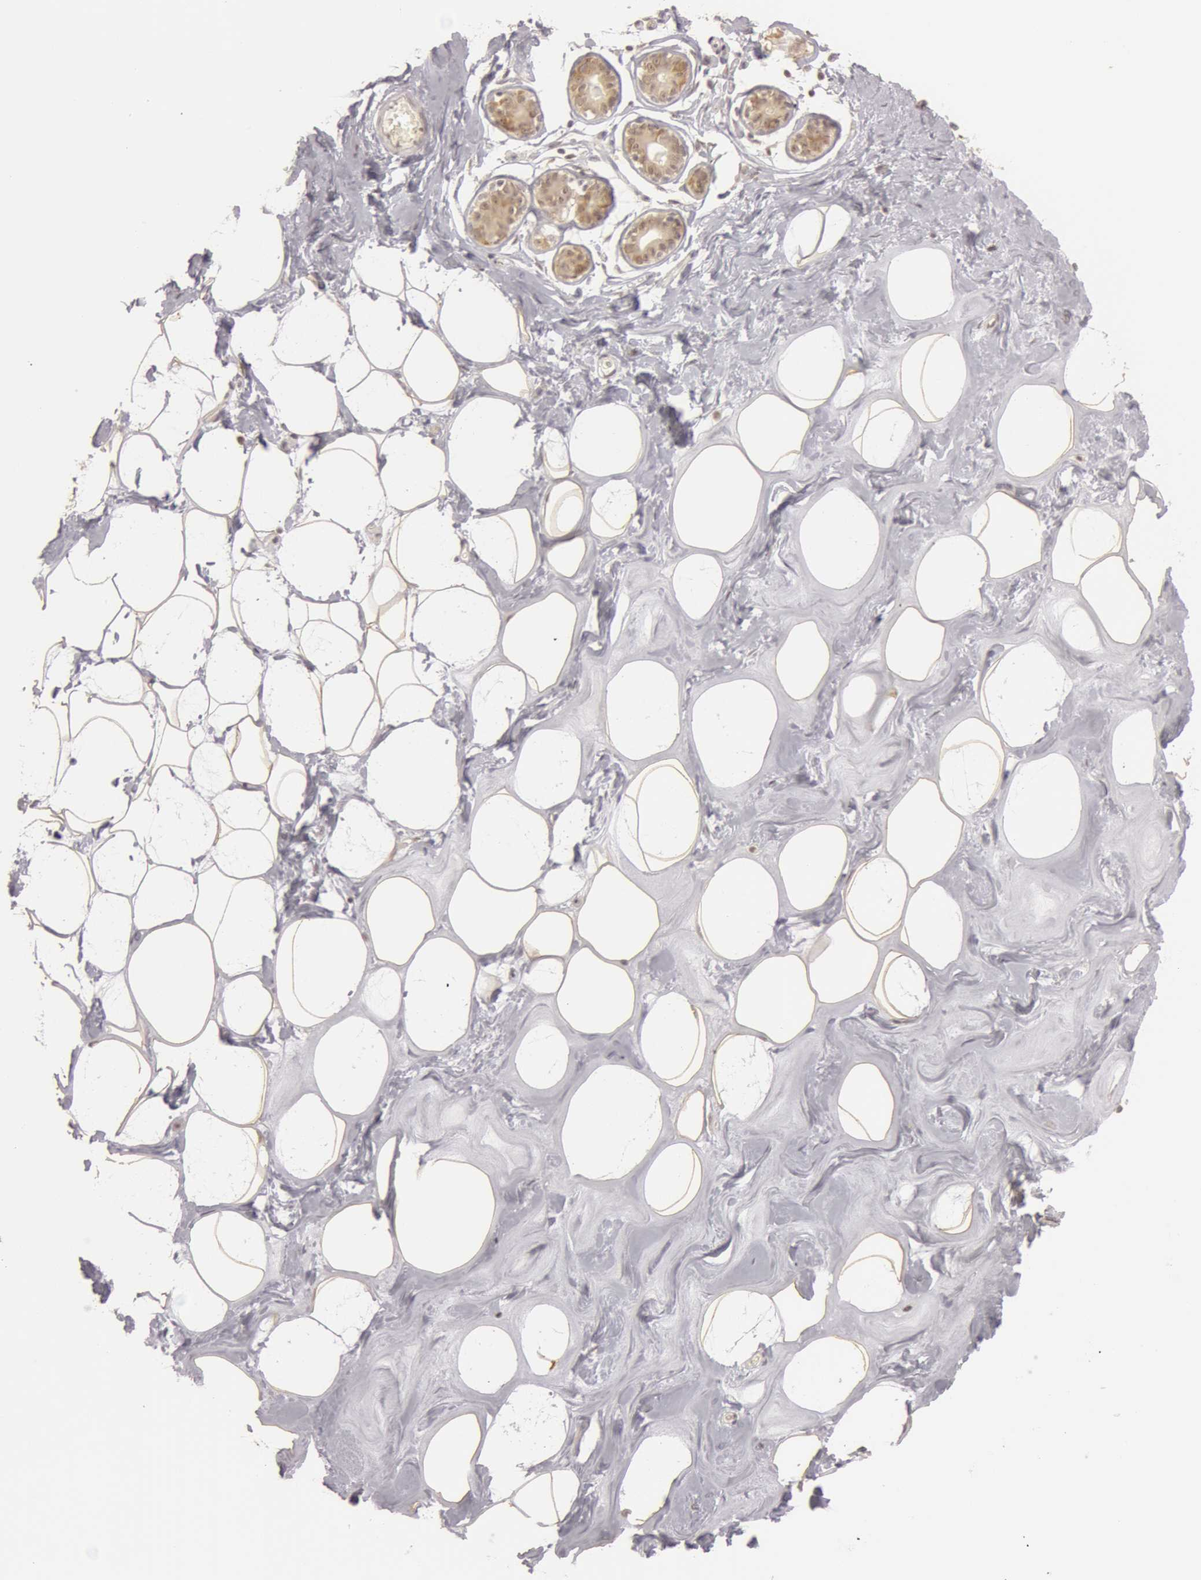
{"staining": {"intensity": "weak", "quantity": "<25%", "location": "cytoplasmic/membranous"}, "tissue": "breast", "cell_type": "Adipocytes", "image_type": "normal", "snomed": [{"axis": "morphology", "description": "Normal tissue, NOS"}, {"axis": "morphology", "description": "Fibrosis, NOS"}, {"axis": "topography", "description": "Breast"}], "caption": "A histopathology image of breast stained for a protein shows no brown staining in adipocytes. (DAB (3,3'-diaminobenzidine) IHC, high magnification).", "gene": "OASL", "patient": {"sex": "female", "age": 39}}